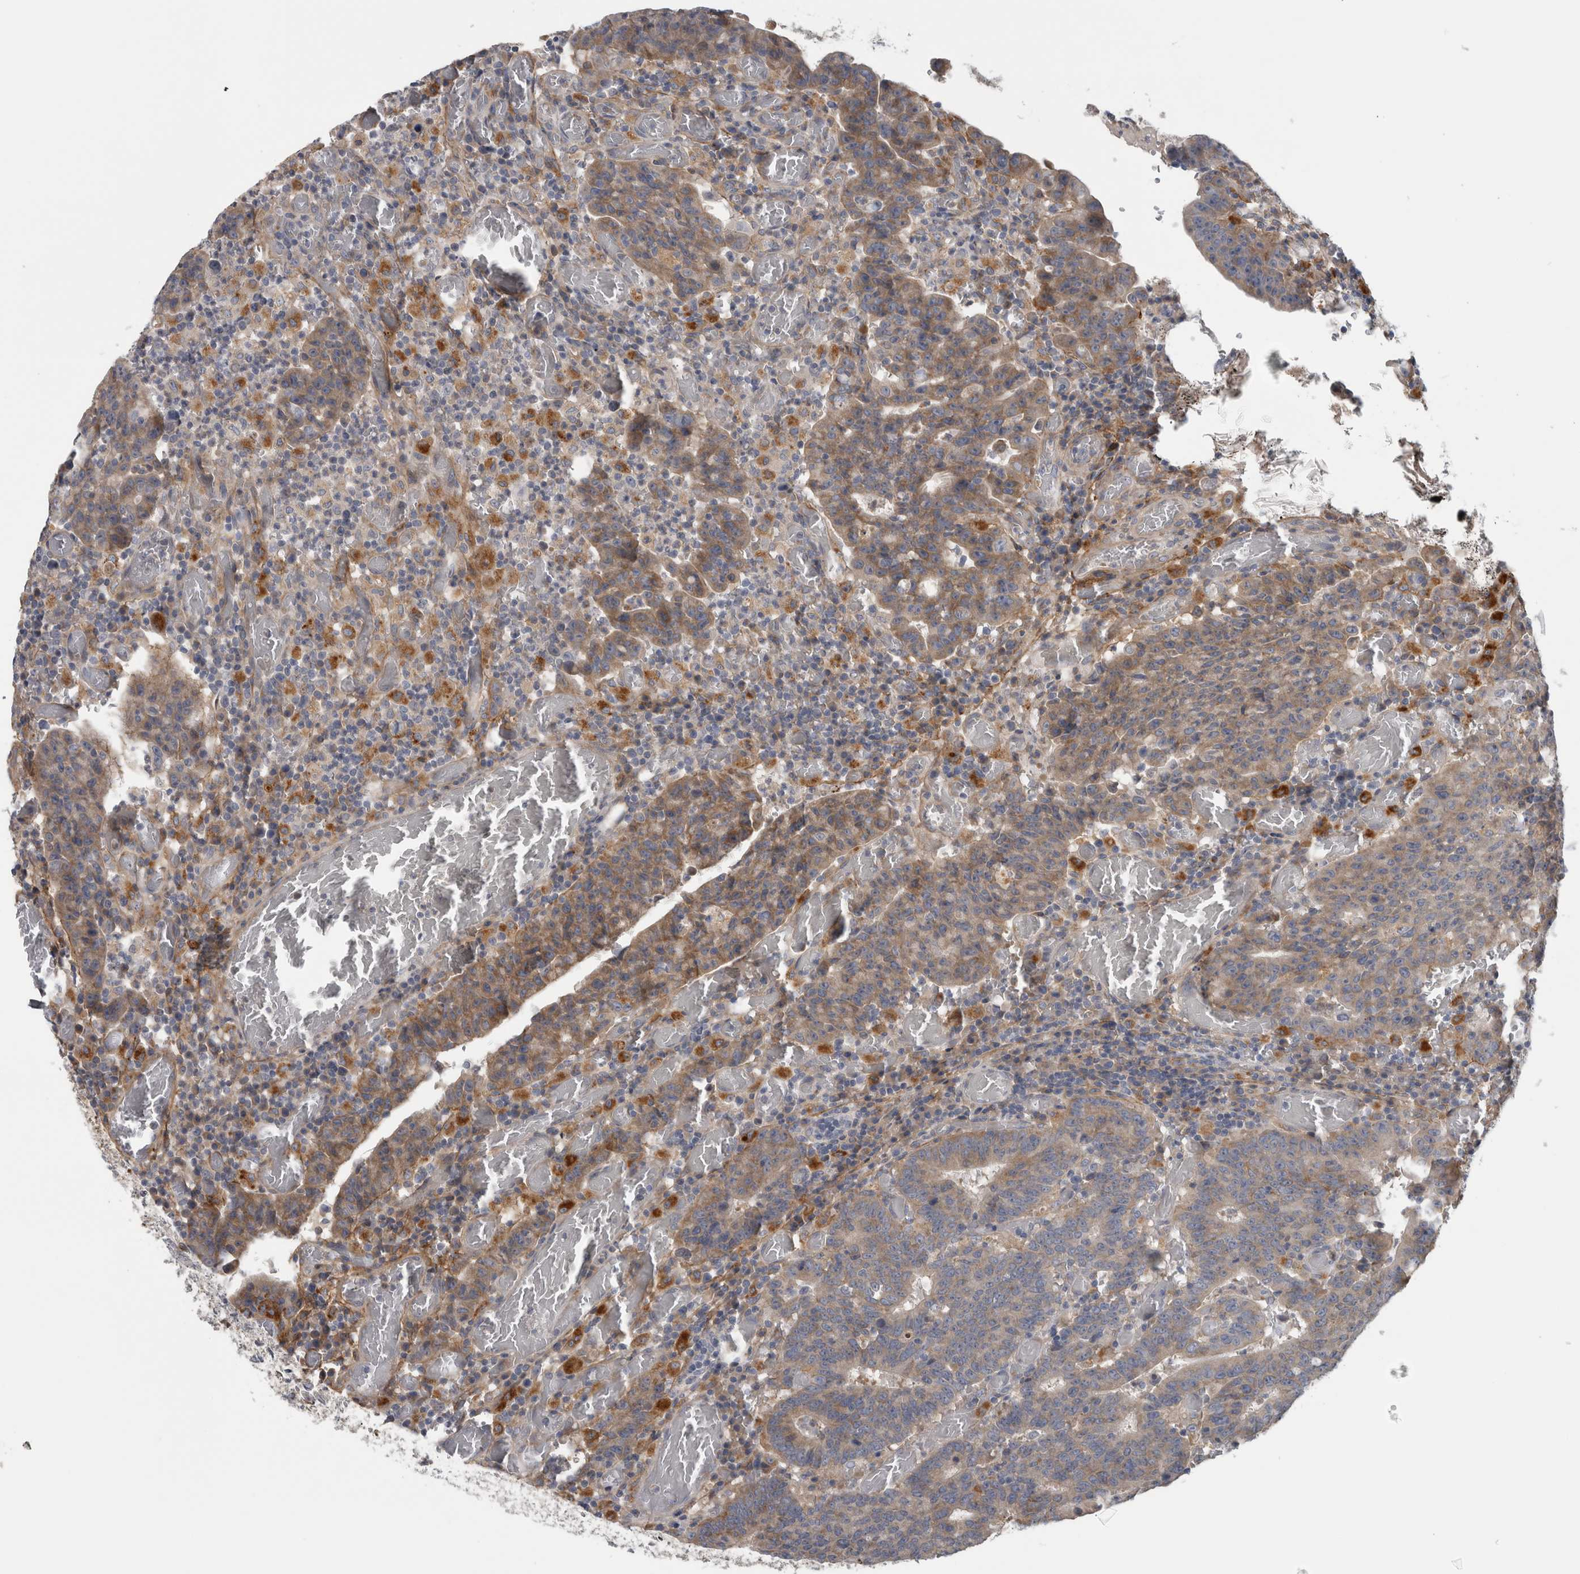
{"staining": {"intensity": "moderate", "quantity": "25%-75%", "location": "cytoplasmic/membranous"}, "tissue": "colorectal cancer", "cell_type": "Tumor cells", "image_type": "cancer", "snomed": [{"axis": "morphology", "description": "Adenocarcinoma, NOS"}, {"axis": "topography", "description": "Colon"}], "caption": "Immunohistochemical staining of colorectal adenocarcinoma displays medium levels of moderate cytoplasmic/membranous protein staining in approximately 25%-75% of tumor cells. The staining was performed using DAB (3,3'-diaminobenzidine) to visualize the protein expression in brown, while the nuclei were stained in blue with hematoxylin (Magnification: 20x).", "gene": "ATXN2", "patient": {"sex": "female", "age": 75}}